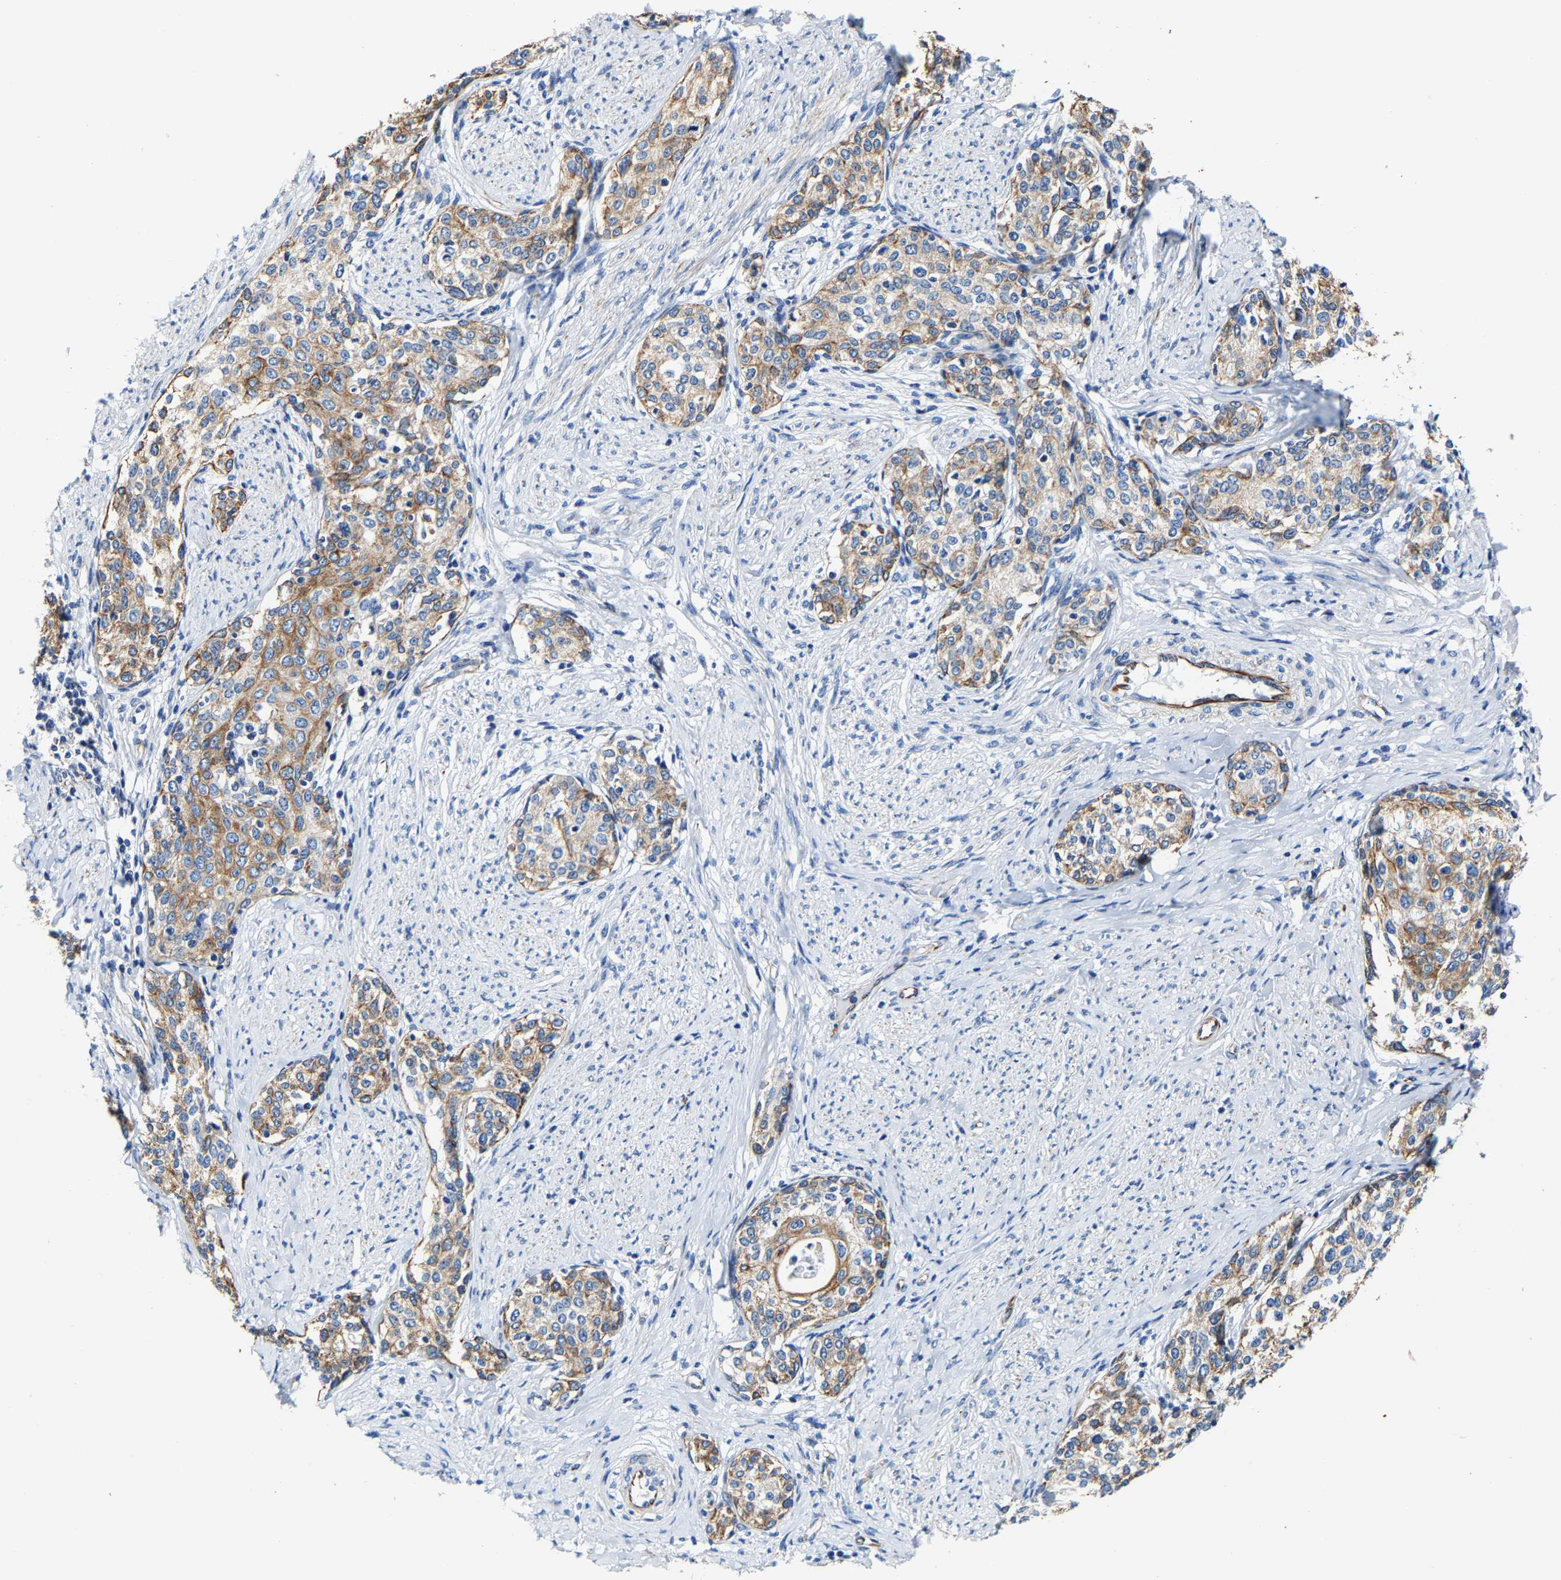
{"staining": {"intensity": "moderate", "quantity": ">75%", "location": "cytoplasmic/membranous"}, "tissue": "cervical cancer", "cell_type": "Tumor cells", "image_type": "cancer", "snomed": [{"axis": "morphology", "description": "Squamous cell carcinoma, NOS"}, {"axis": "morphology", "description": "Adenocarcinoma, NOS"}, {"axis": "topography", "description": "Cervix"}], "caption": "A high-resolution micrograph shows IHC staining of cervical cancer (adenocarcinoma), which demonstrates moderate cytoplasmic/membranous staining in about >75% of tumor cells.", "gene": "MMEL1", "patient": {"sex": "female", "age": 52}}